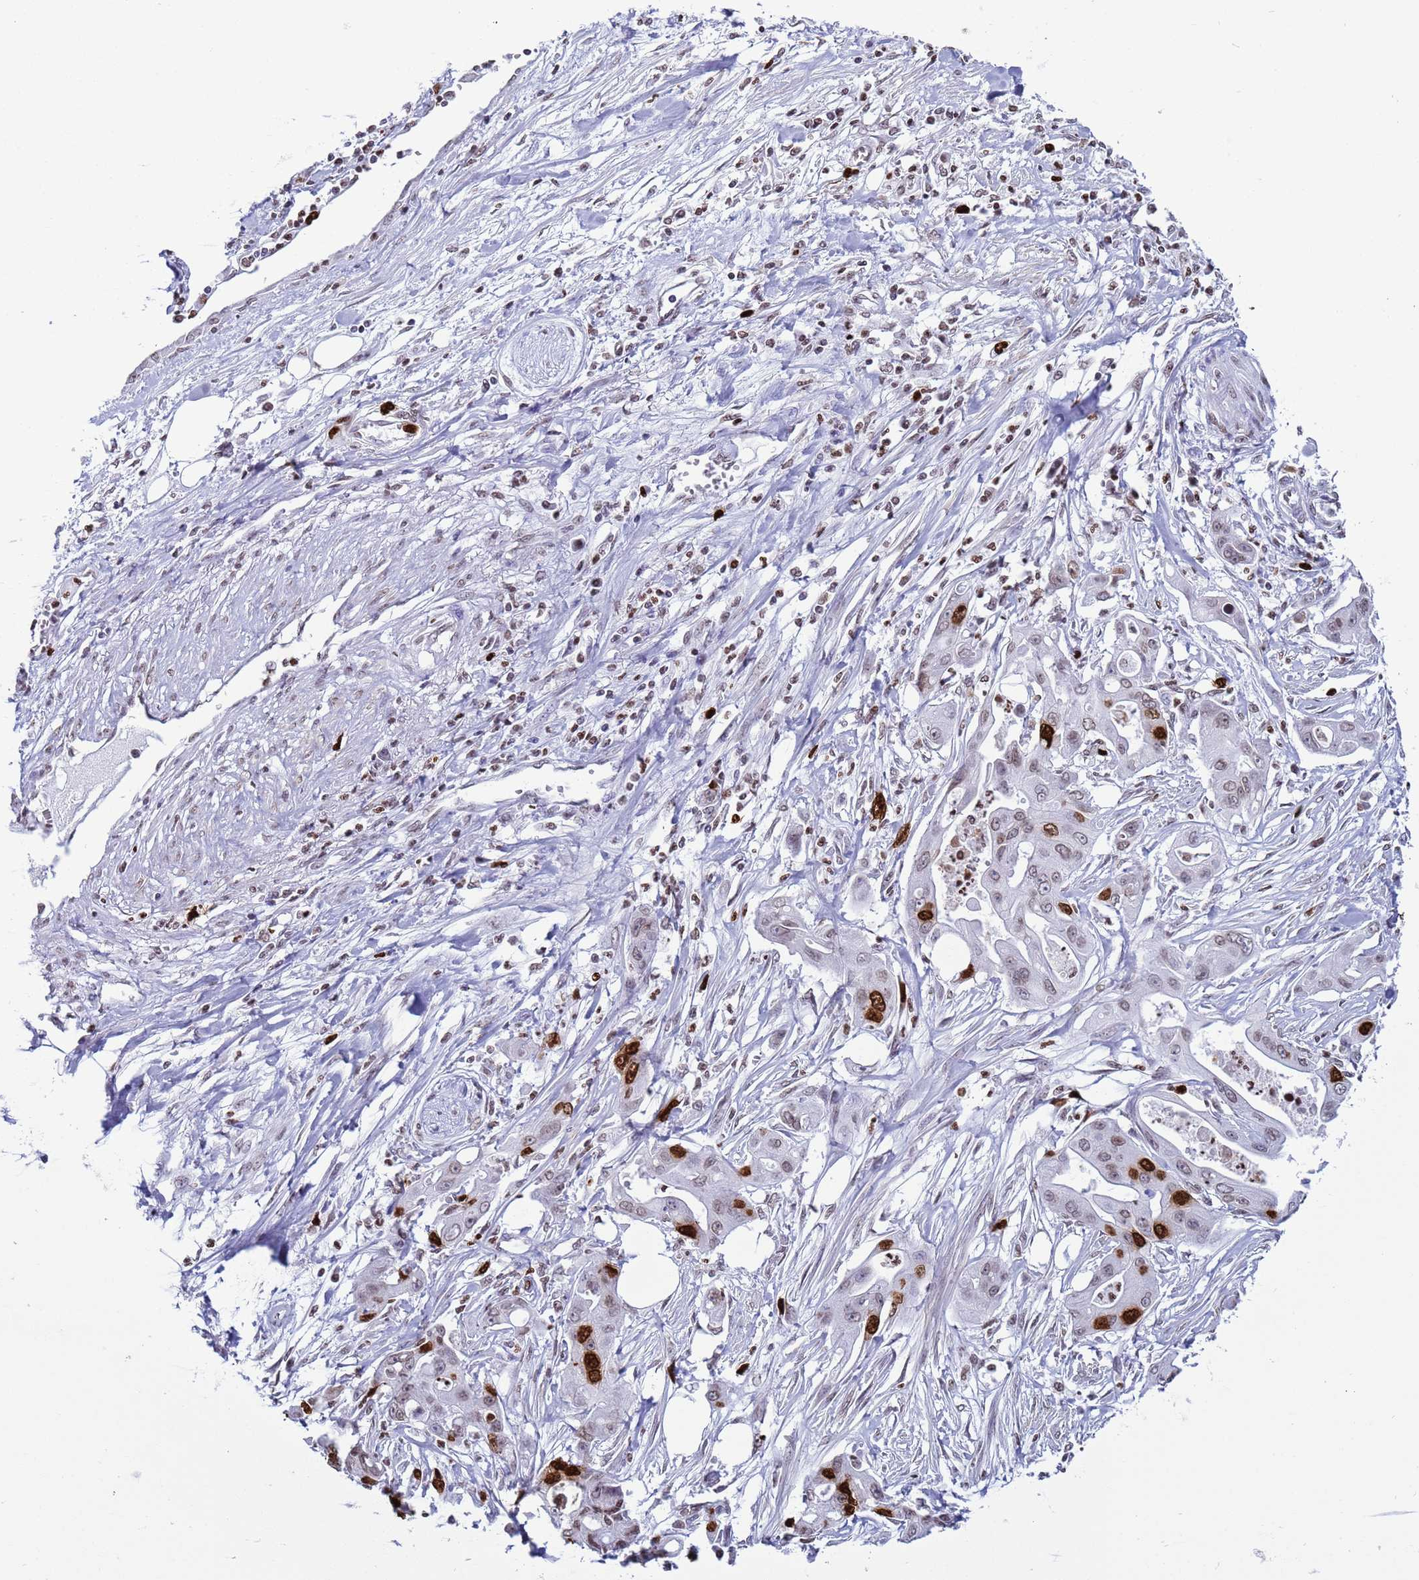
{"staining": {"intensity": "strong", "quantity": "25%-75%", "location": "nuclear"}, "tissue": "ovarian cancer", "cell_type": "Tumor cells", "image_type": "cancer", "snomed": [{"axis": "morphology", "description": "Cystadenocarcinoma, mucinous, NOS"}, {"axis": "topography", "description": "Ovary"}], "caption": "A high-resolution image shows IHC staining of ovarian mucinous cystadenocarcinoma, which displays strong nuclear staining in about 25%-75% of tumor cells.", "gene": "H4C8", "patient": {"sex": "female", "age": 70}}